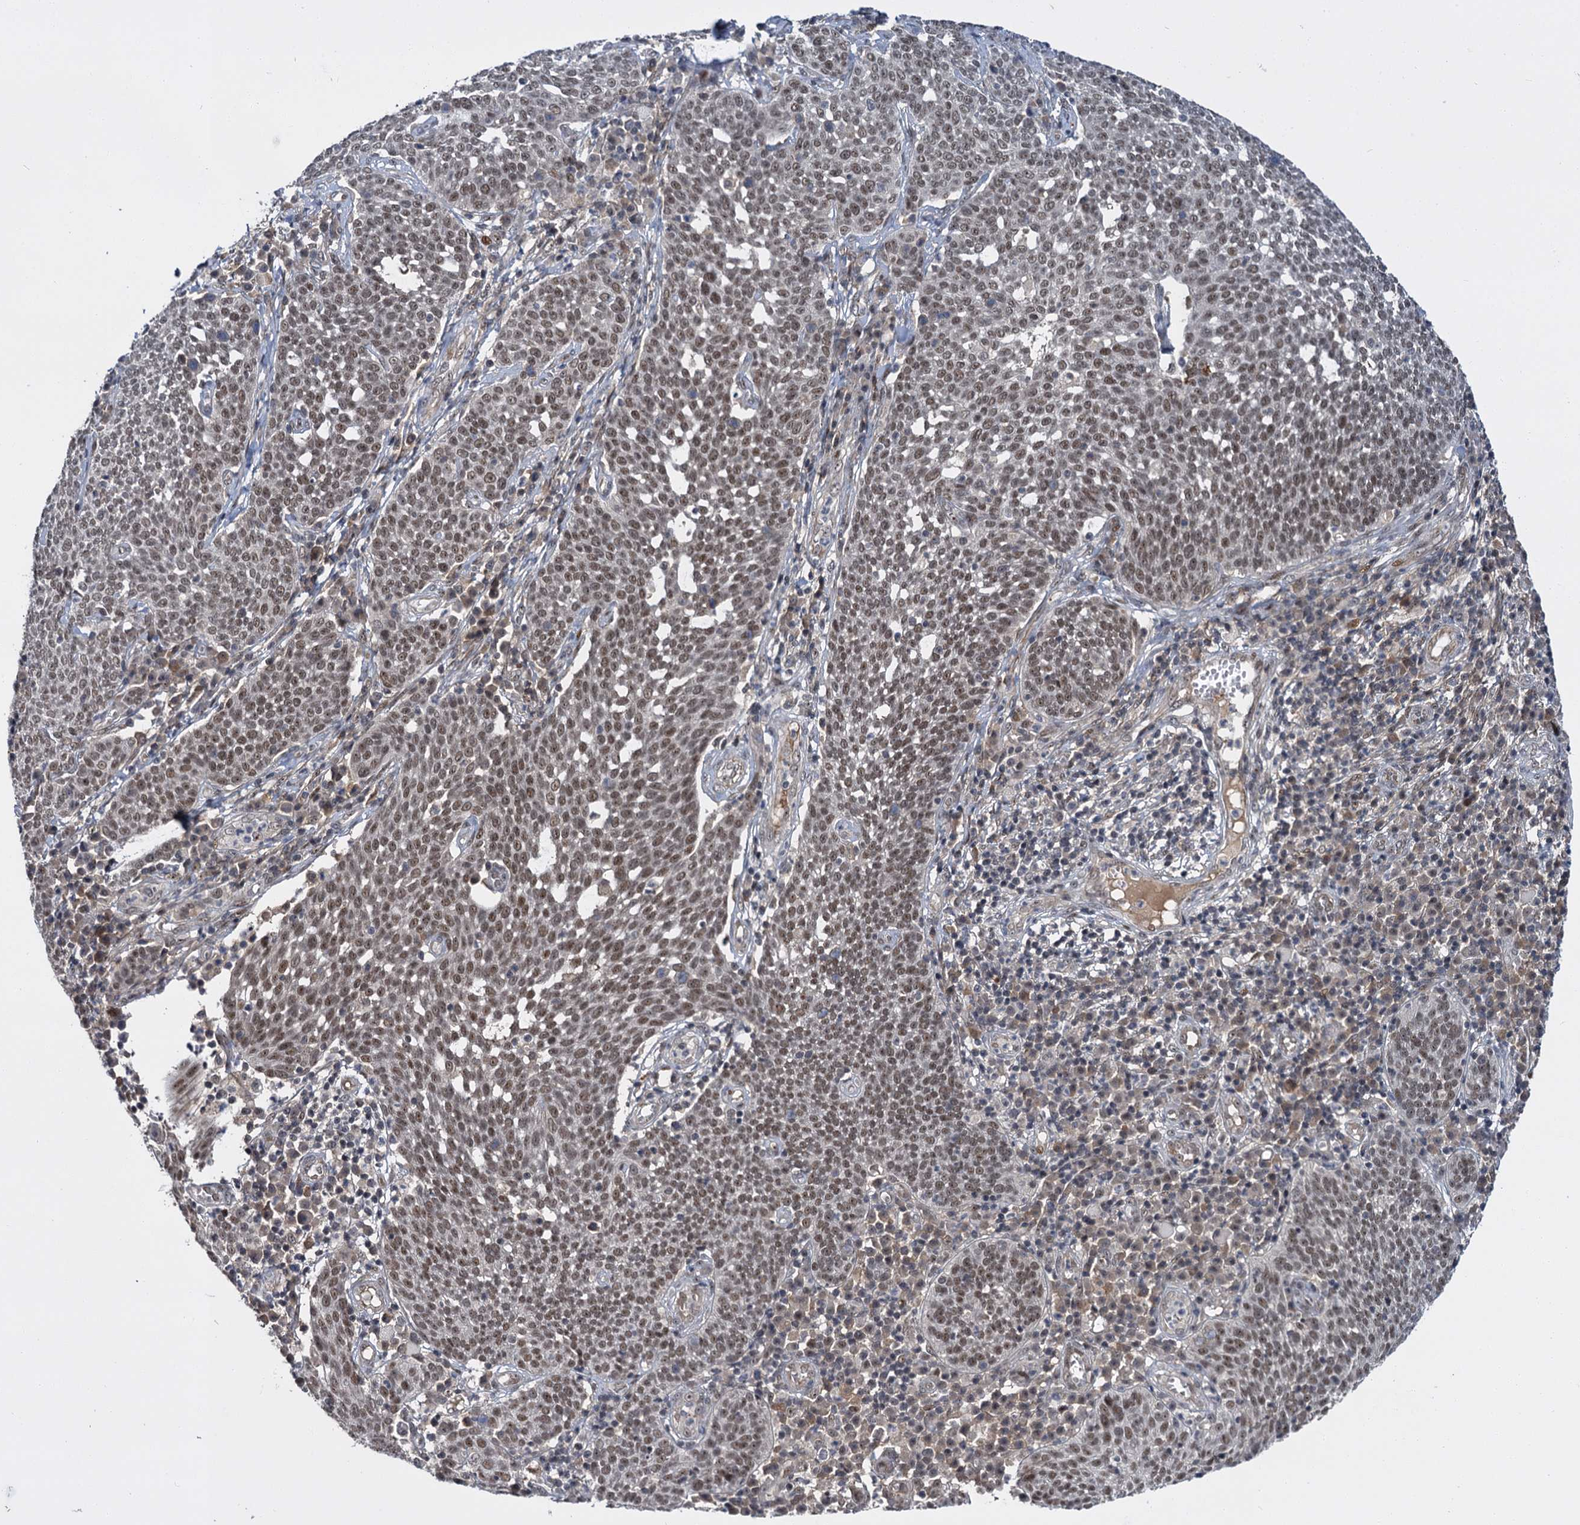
{"staining": {"intensity": "moderate", "quantity": ">75%", "location": "nuclear"}, "tissue": "cervical cancer", "cell_type": "Tumor cells", "image_type": "cancer", "snomed": [{"axis": "morphology", "description": "Squamous cell carcinoma, NOS"}, {"axis": "topography", "description": "Cervix"}], "caption": "Cervical cancer (squamous cell carcinoma) tissue demonstrates moderate nuclear positivity in approximately >75% of tumor cells, visualized by immunohistochemistry.", "gene": "MBD6", "patient": {"sex": "female", "age": 34}}